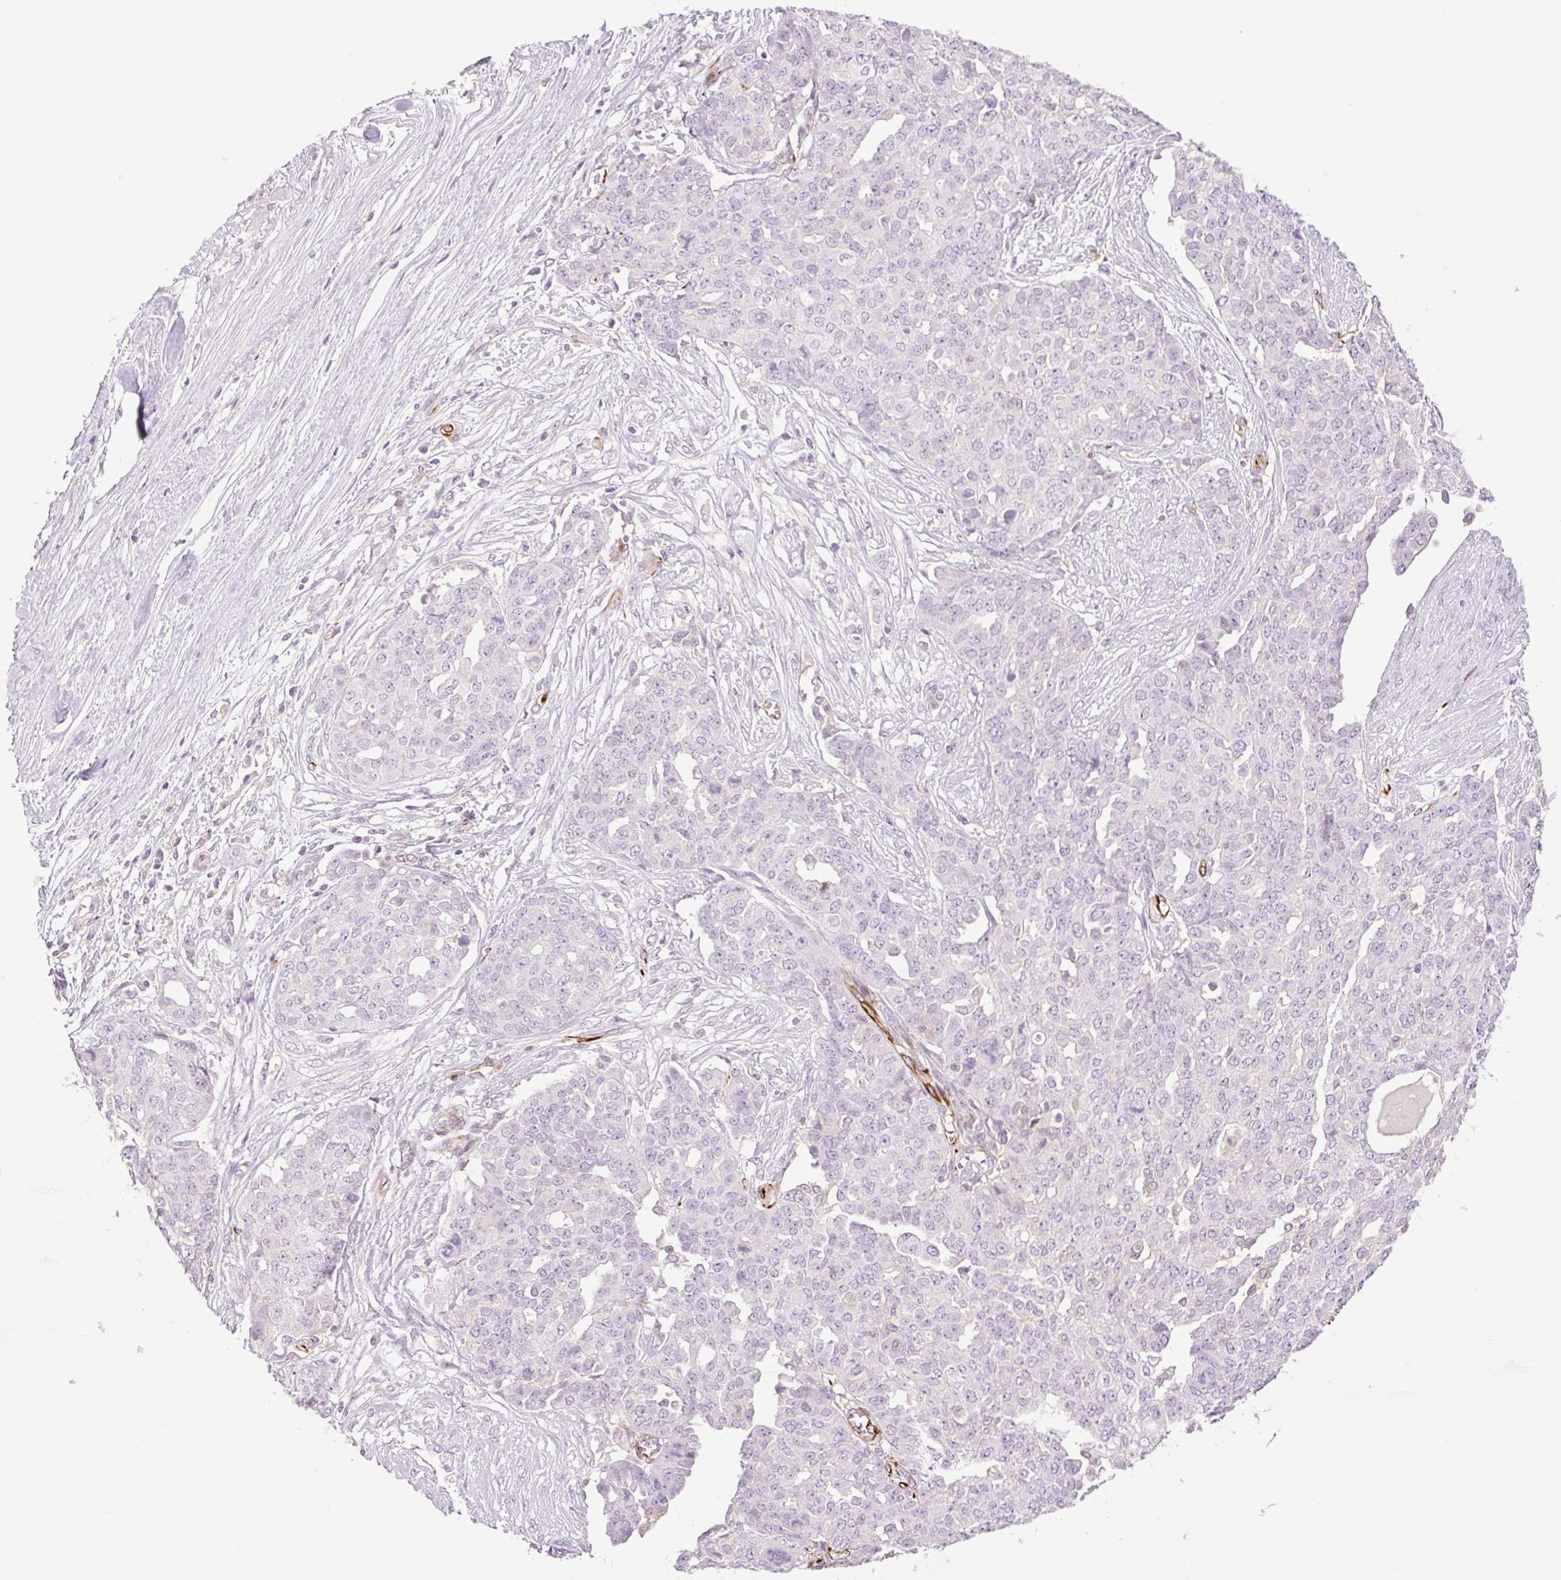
{"staining": {"intensity": "negative", "quantity": "none", "location": "none"}, "tissue": "ovarian cancer", "cell_type": "Tumor cells", "image_type": "cancer", "snomed": [{"axis": "morphology", "description": "Cystadenocarcinoma, serous, NOS"}, {"axis": "topography", "description": "Soft tissue"}, {"axis": "topography", "description": "Ovary"}], "caption": "Ovarian cancer stained for a protein using immunohistochemistry shows no staining tumor cells.", "gene": "ZFYVE21", "patient": {"sex": "female", "age": 57}}